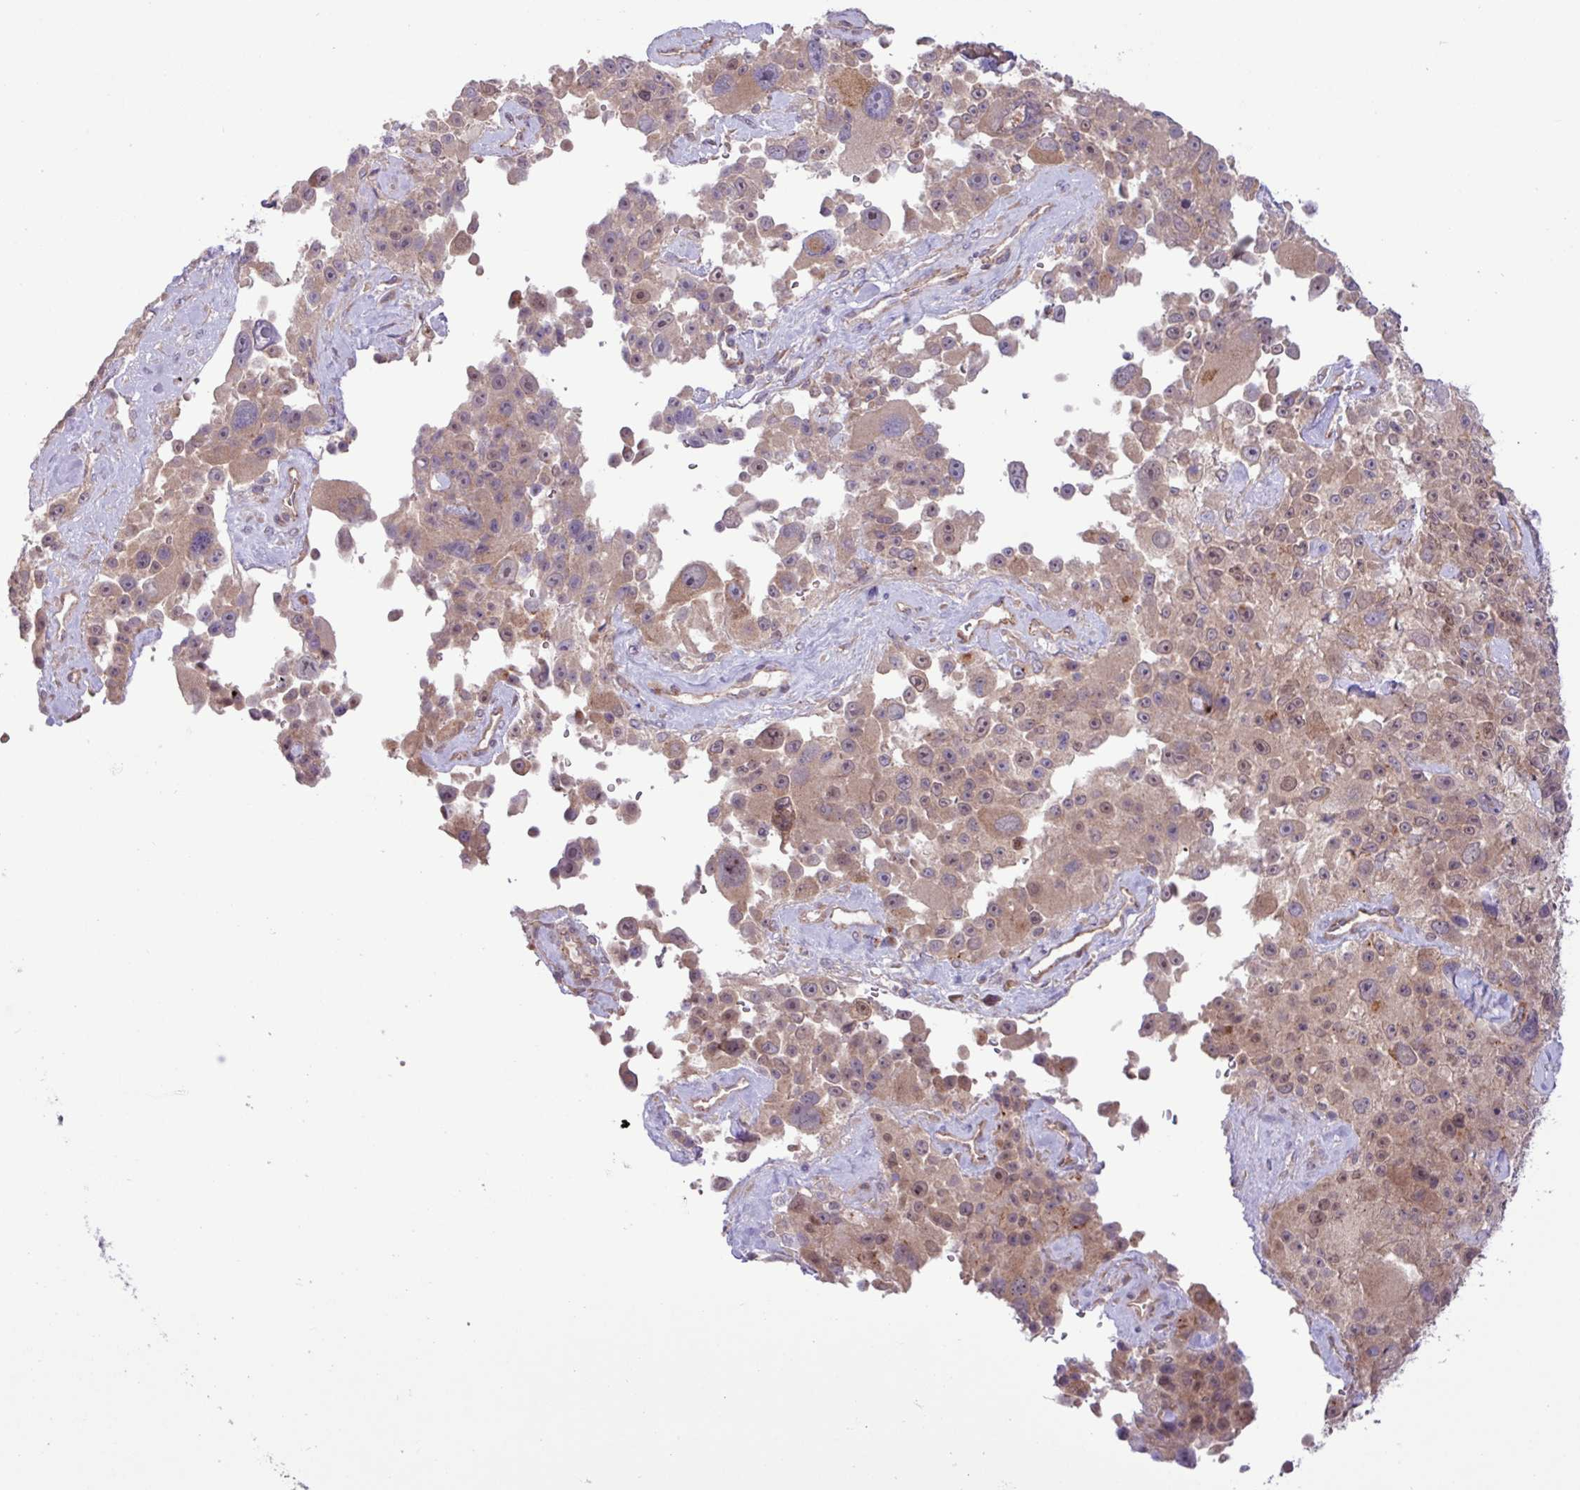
{"staining": {"intensity": "weak", "quantity": ">75%", "location": "cytoplasmic/membranous,nuclear"}, "tissue": "melanoma", "cell_type": "Tumor cells", "image_type": "cancer", "snomed": [{"axis": "morphology", "description": "Malignant melanoma, Metastatic site"}, {"axis": "topography", "description": "Lymph node"}], "caption": "High-magnification brightfield microscopy of malignant melanoma (metastatic site) stained with DAB (3,3'-diaminobenzidine) (brown) and counterstained with hematoxylin (blue). tumor cells exhibit weak cytoplasmic/membranous and nuclear expression is identified in about>75% of cells.", "gene": "CNTRL", "patient": {"sex": "male", "age": 62}}